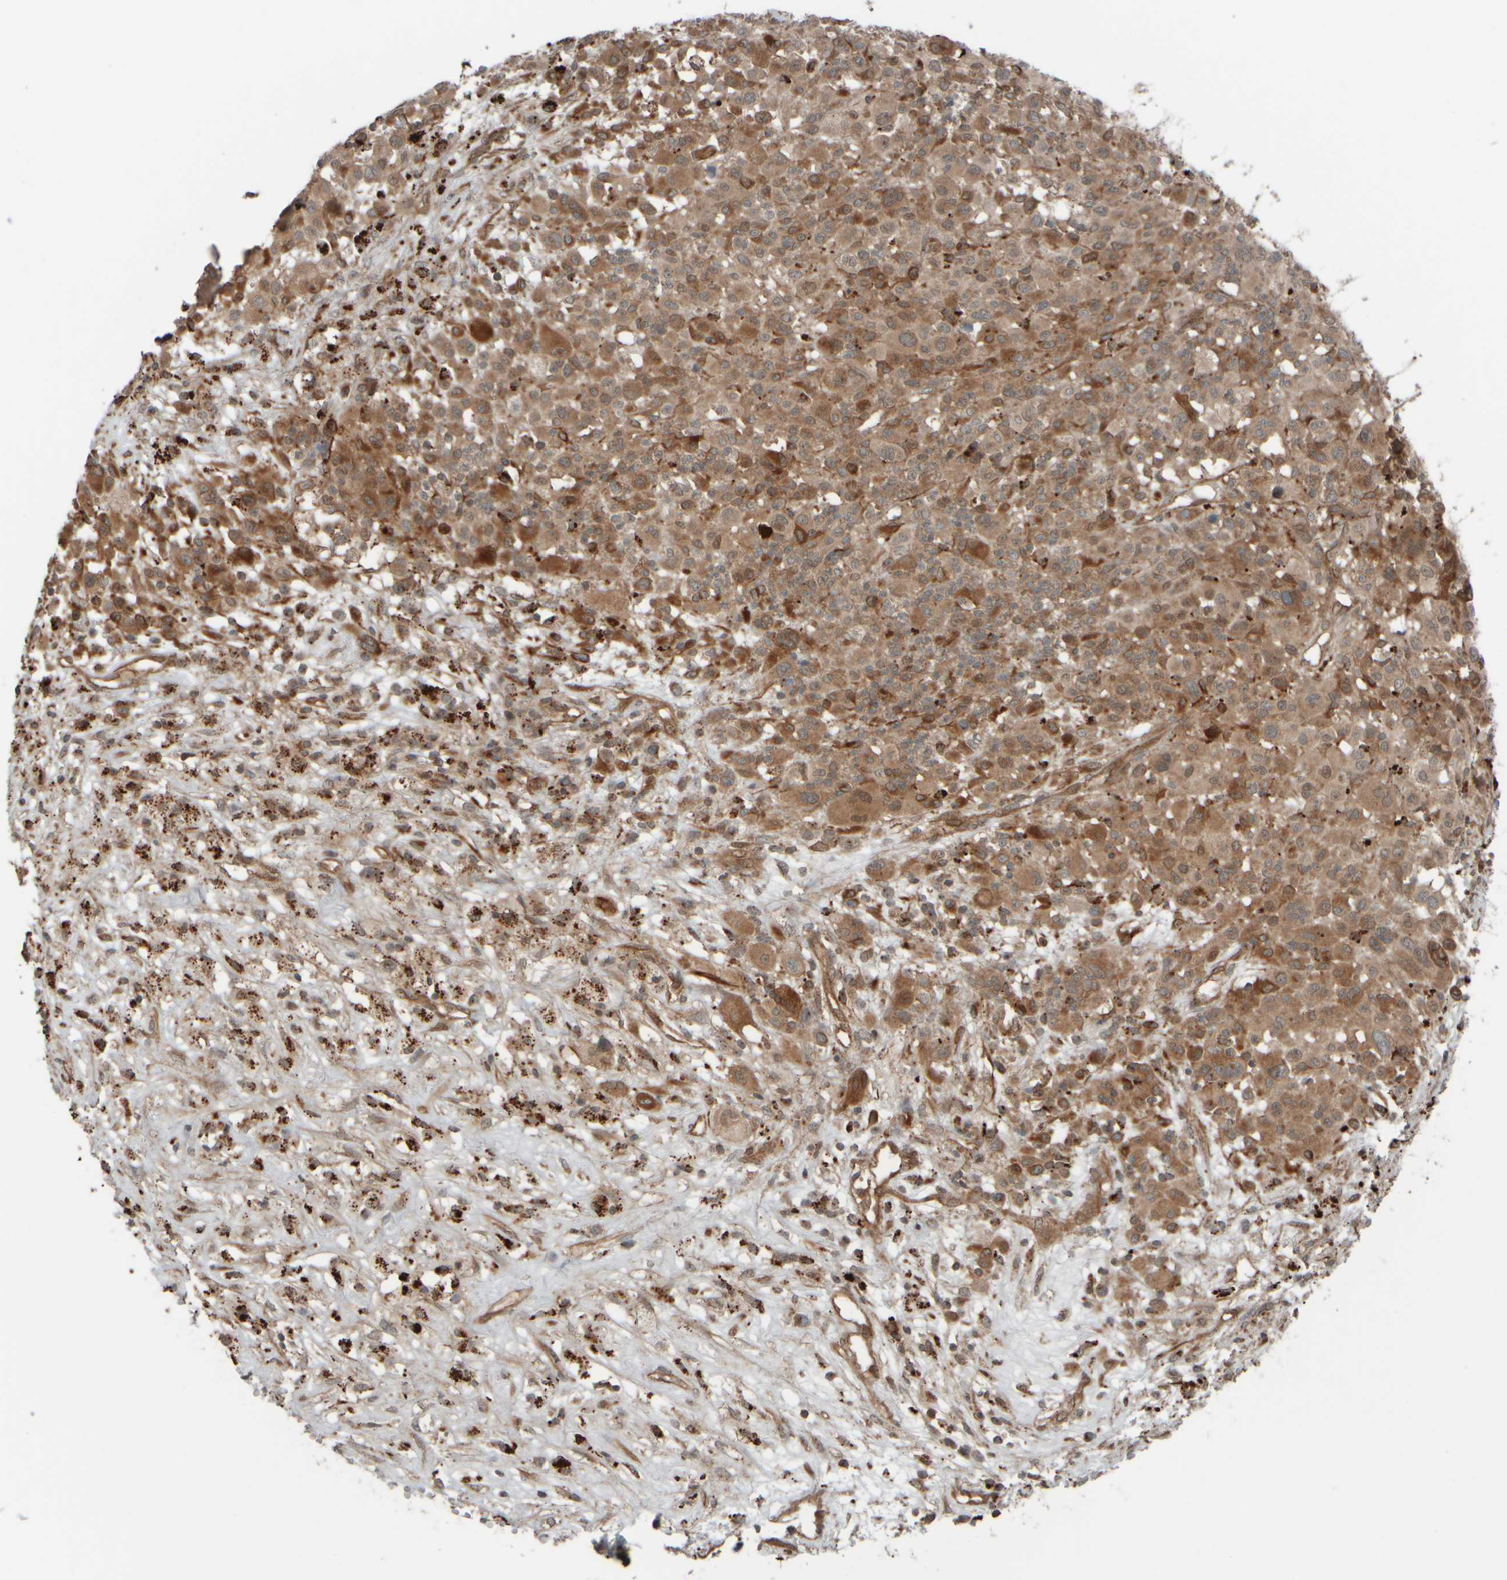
{"staining": {"intensity": "moderate", "quantity": ">75%", "location": "cytoplasmic/membranous"}, "tissue": "melanoma", "cell_type": "Tumor cells", "image_type": "cancer", "snomed": [{"axis": "morphology", "description": "Malignant melanoma, Metastatic site"}, {"axis": "topography", "description": "Skin"}], "caption": "DAB (3,3'-diaminobenzidine) immunohistochemical staining of melanoma demonstrates moderate cytoplasmic/membranous protein positivity in approximately >75% of tumor cells.", "gene": "GIGYF1", "patient": {"sex": "female", "age": 74}}